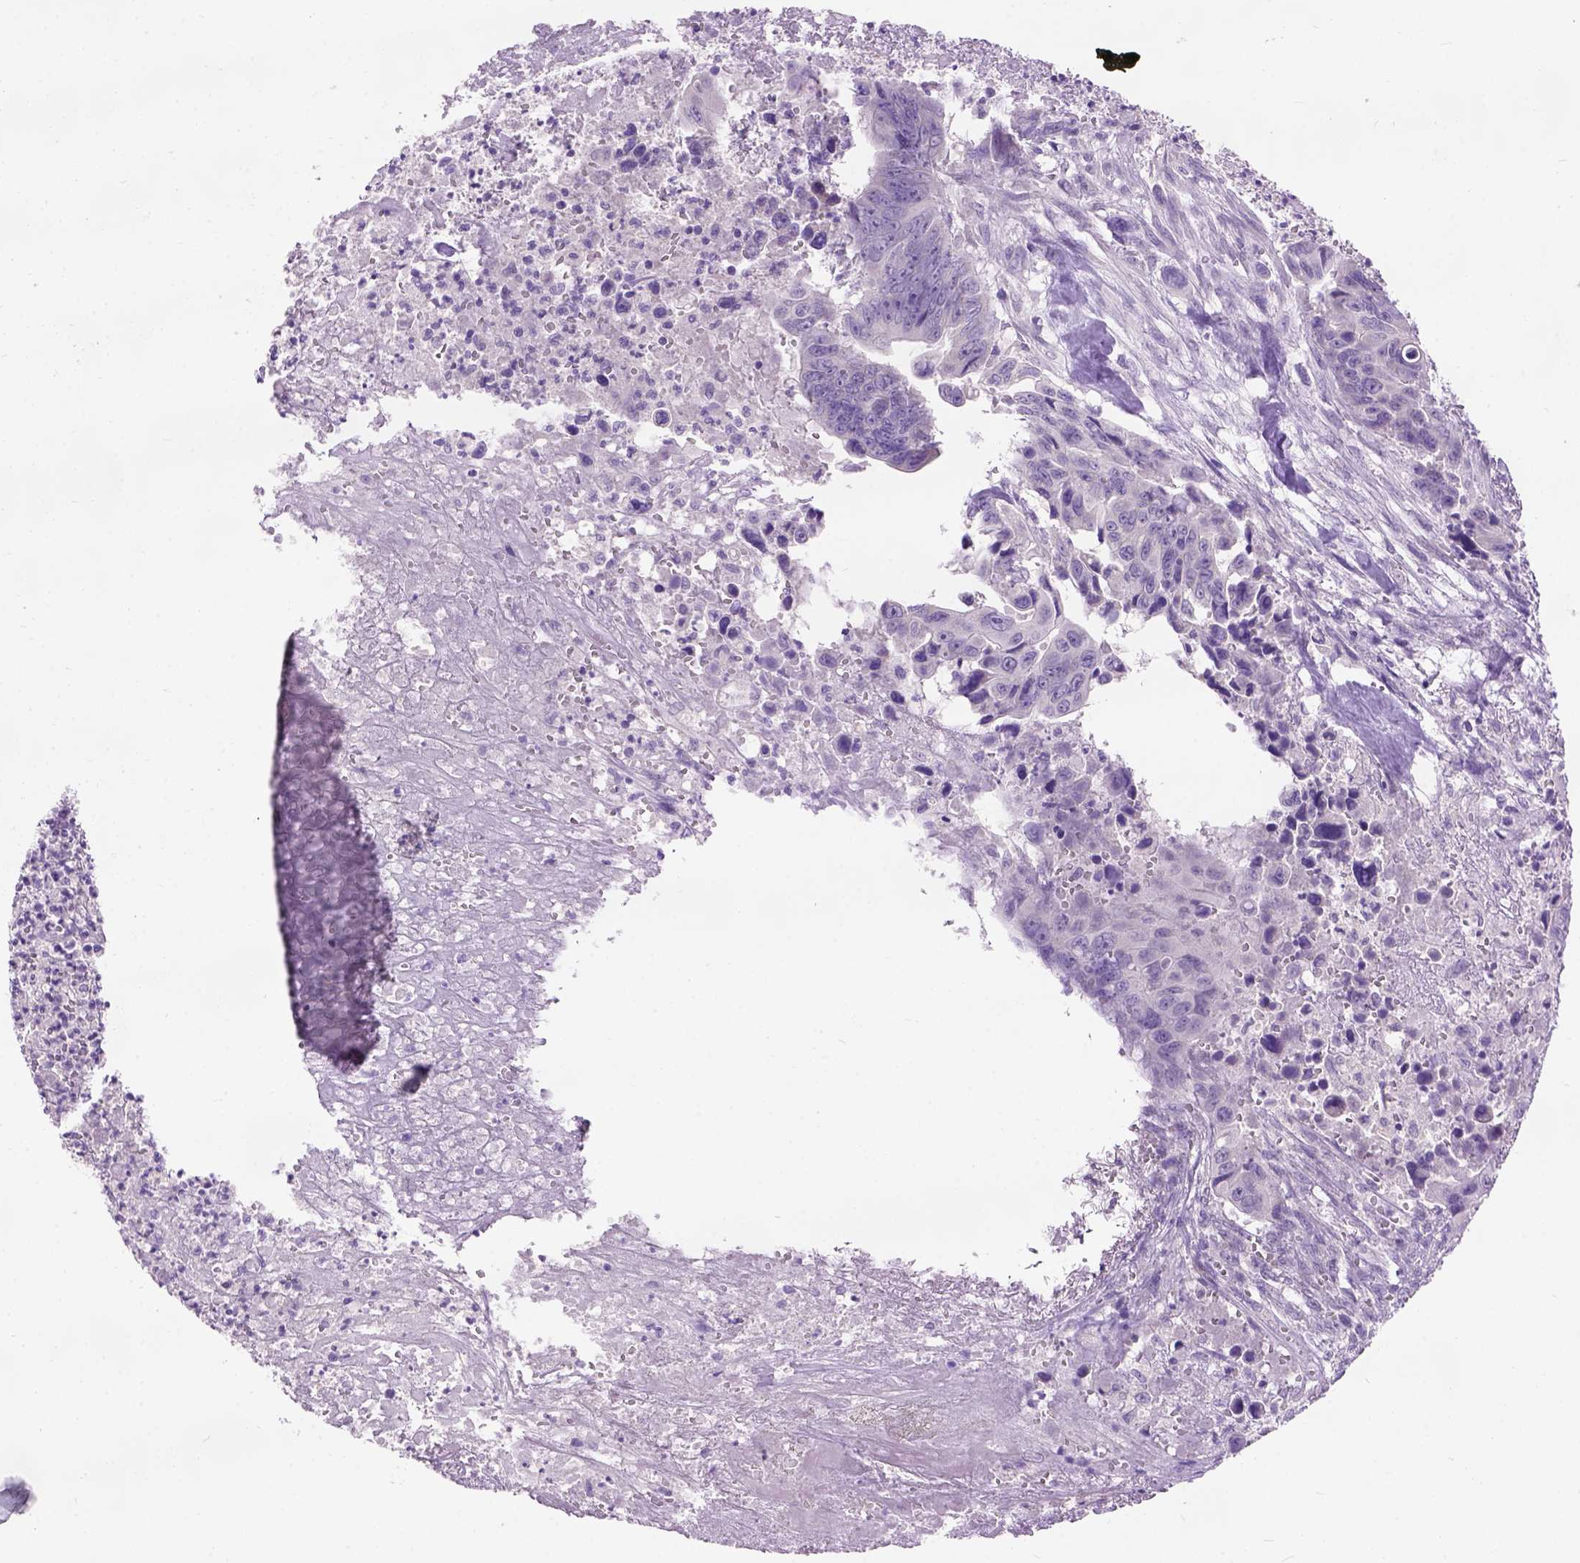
{"staining": {"intensity": "negative", "quantity": "none", "location": "none"}, "tissue": "colorectal cancer", "cell_type": "Tumor cells", "image_type": "cancer", "snomed": [{"axis": "morphology", "description": "Adenocarcinoma, NOS"}, {"axis": "topography", "description": "Colon"}], "caption": "Immunohistochemistry micrograph of colorectal cancer stained for a protein (brown), which exhibits no expression in tumor cells.", "gene": "MAPT", "patient": {"sex": "female", "age": 87}}